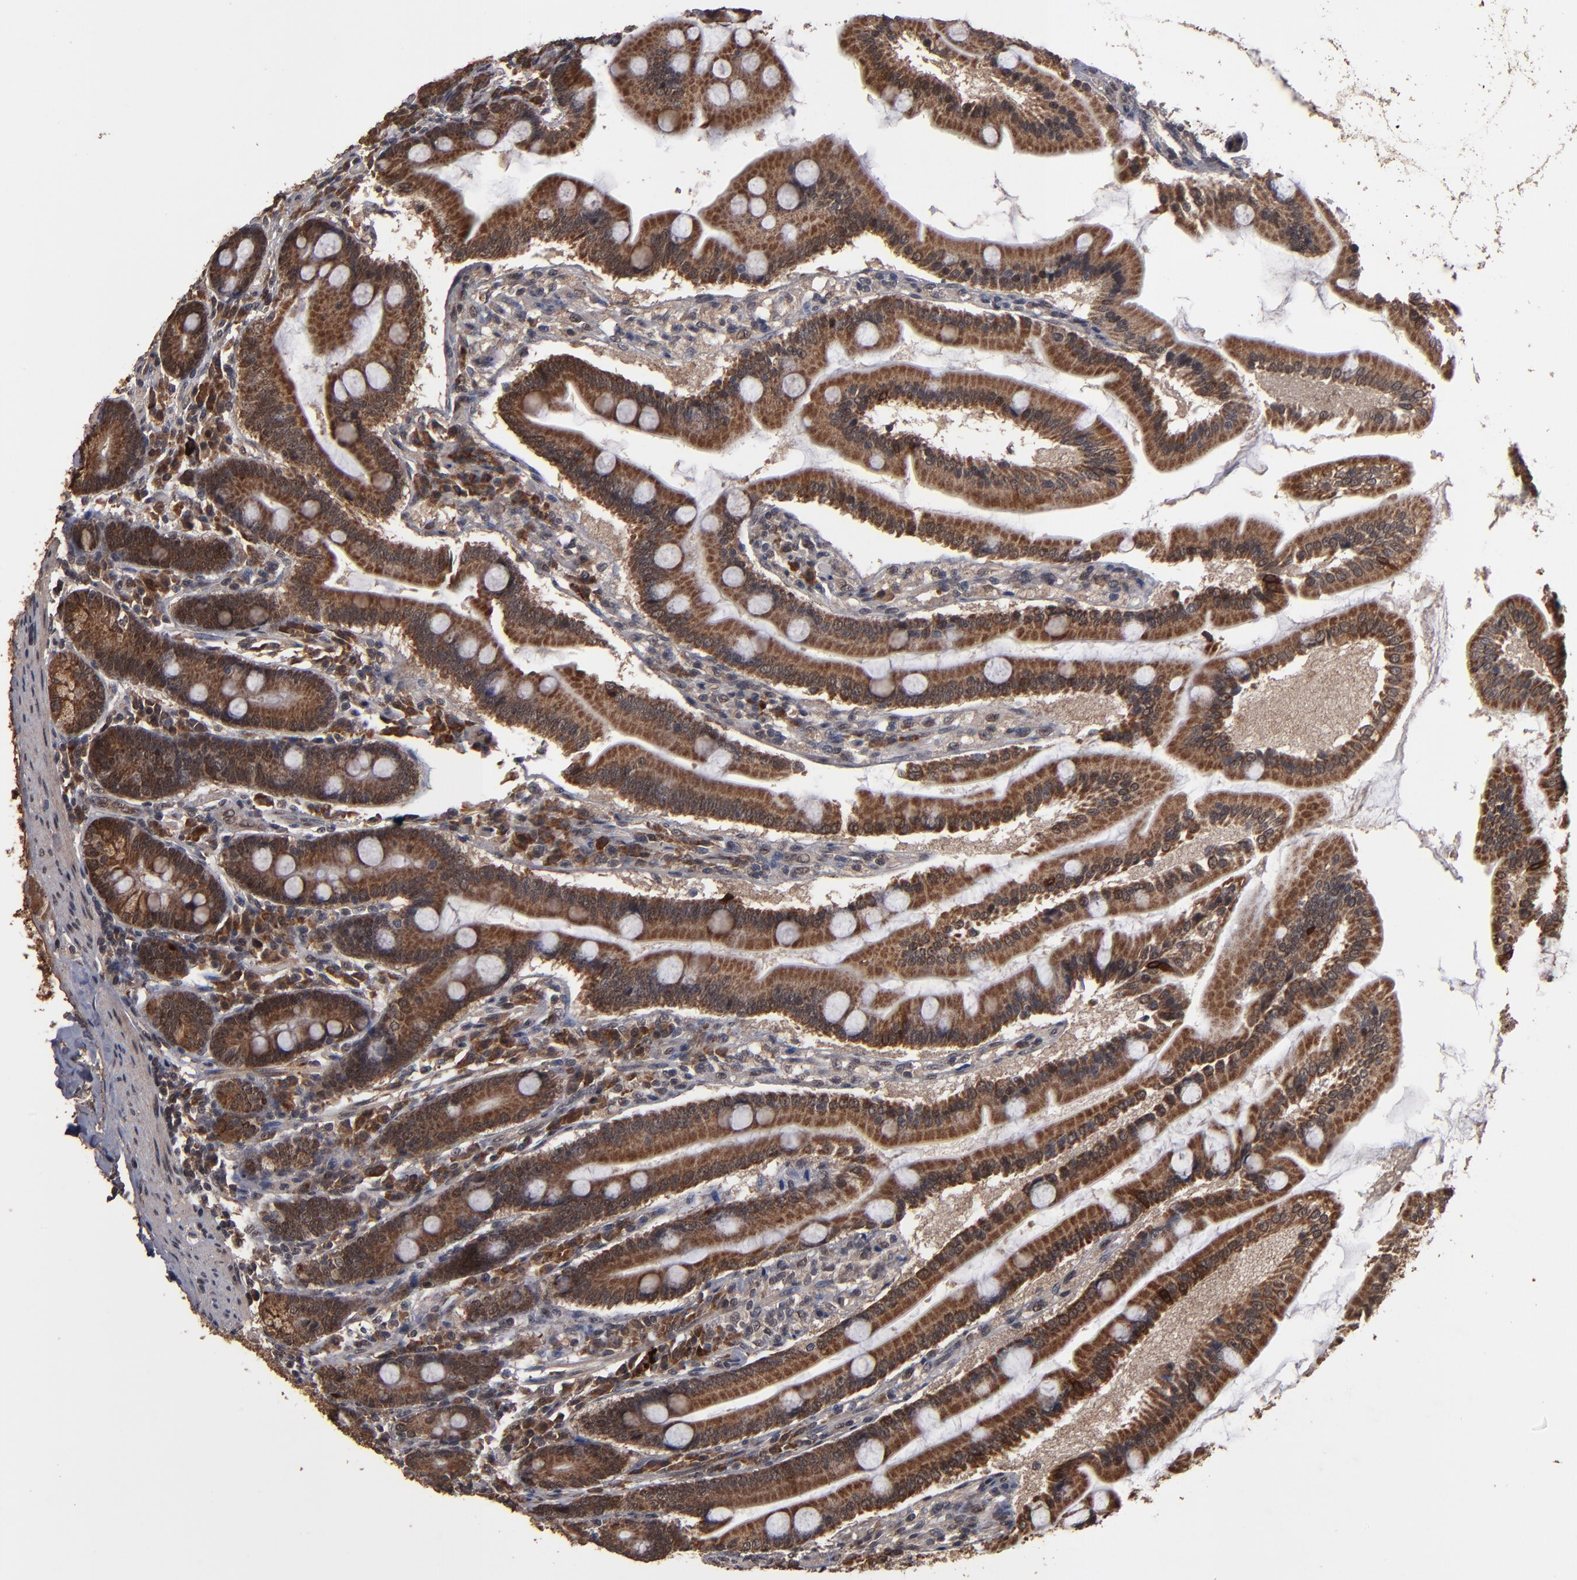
{"staining": {"intensity": "strong", "quantity": ">75%", "location": "cytoplasmic/membranous,nuclear"}, "tissue": "duodenum", "cell_type": "Glandular cells", "image_type": "normal", "snomed": [{"axis": "morphology", "description": "Normal tissue, NOS"}, {"axis": "topography", "description": "Duodenum"}], "caption": "An image showing strong cytoplasmic/membranous,nuclear expression in approximately >75% of glandular cells in benign duodenum, as visualized by brown immunohistochemical staining.", "gene": "NXF2B", "patient": {"sex": "female", "age": 64}}